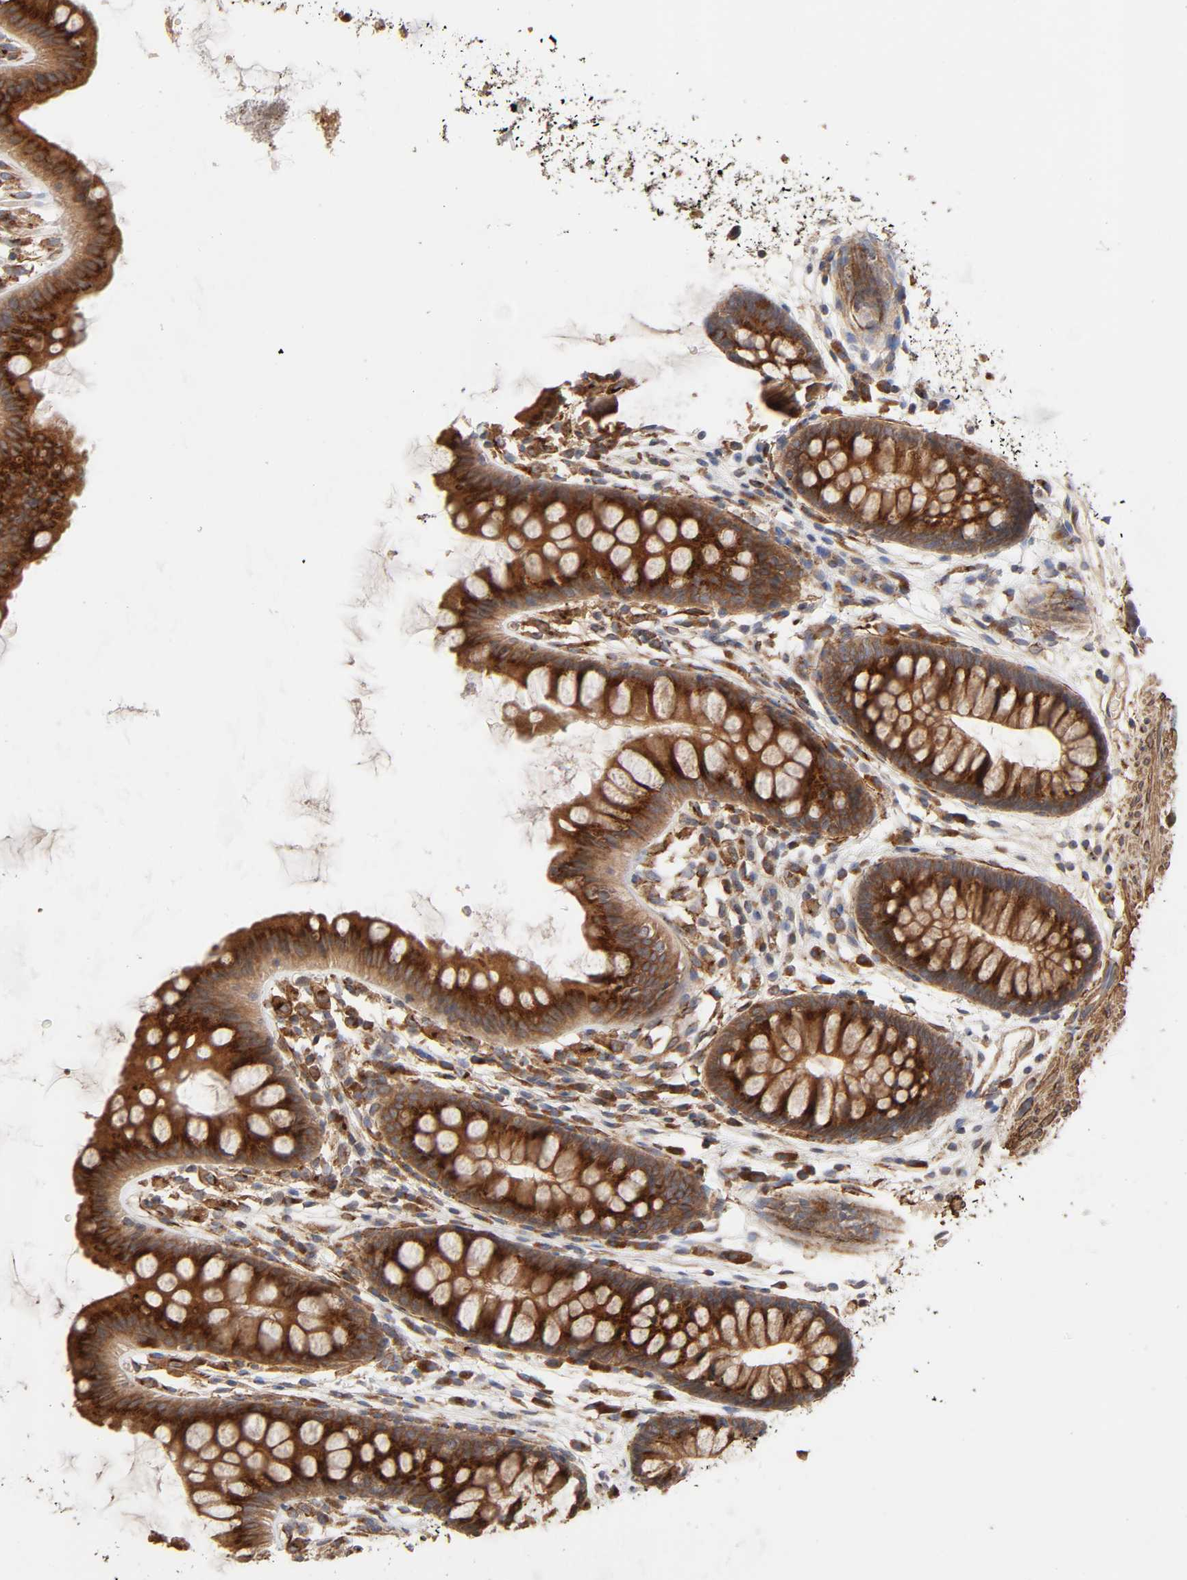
{"staining": {"intensity": "moderate", "quantity": ">75%", "location": "cytoplasmic/membranous"}, "tissue": "colon", "cell_type": "Endothelial cells", "image_type": "normal", "snomed": [{"axis": "morphology", "description": "Normal tissue, NOS"}, {"axis": "topography", "description": "Smooth muscle"}, {"axis": "topography", "description": "Colon"}], "caption": "Approximately >75% of endothelial cells in normal human colon display moderate cytoplasmic/membranous protein staining as visualized by brown immunohistochemical staining.", "gene": "GNPTG", "patient": {"sex": "male", "age": 67}}